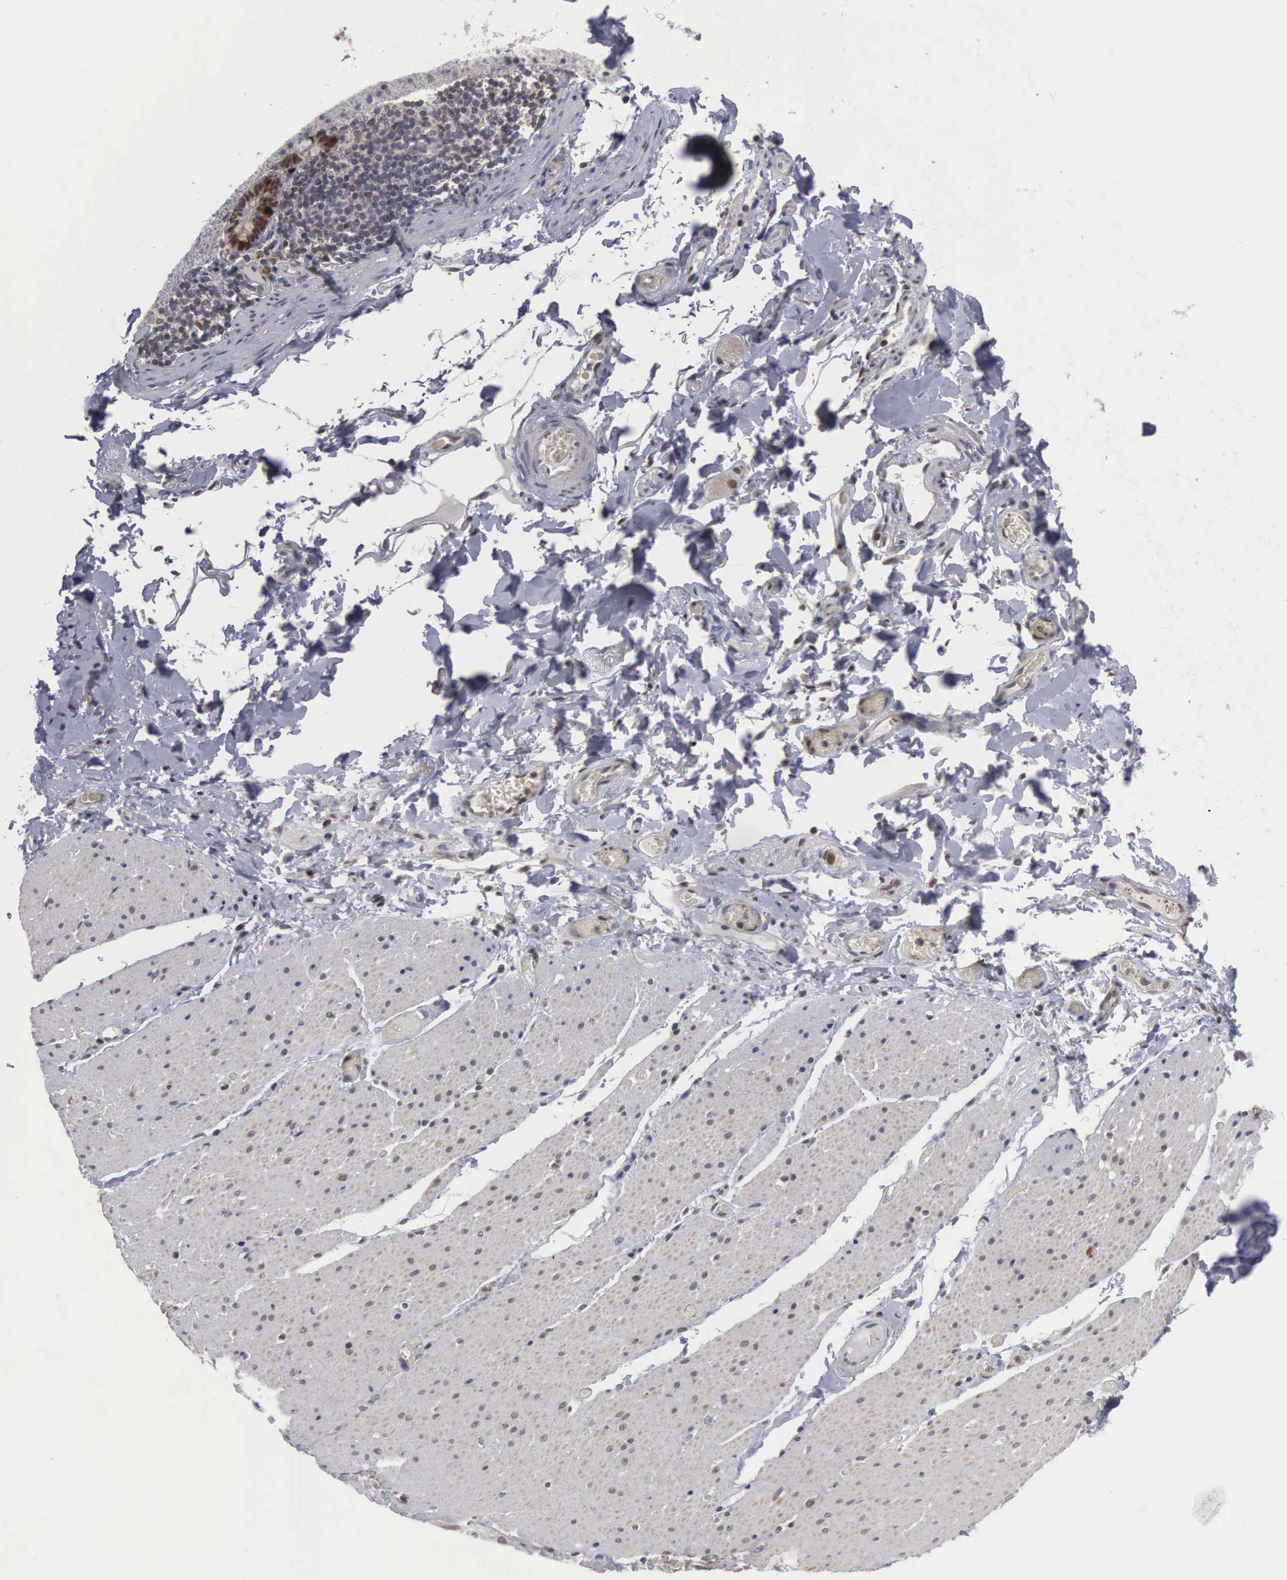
{"staining": {"intensity": "moderate", "quantity": ">75%", "location": "nuclear"}, "tissue": "adipose tissue", "cell_type": "Adipocytes", "image_type": "normal", "snomed": [{"axis": "morphology", "description": "Normal tissue, NOS"}, {"axis": "topography", "description": "Duodenum"}], "caption": "Brown immunohistochemical staining in unremarkable human adipose tissue exhibits moderate nuclear staining in about >75% of adipocytes. (DAB = brown stain, brightfield microscopy at high magnification).", "gene": "TRMT5", "patient": {"sex": "male", "age": 63}}